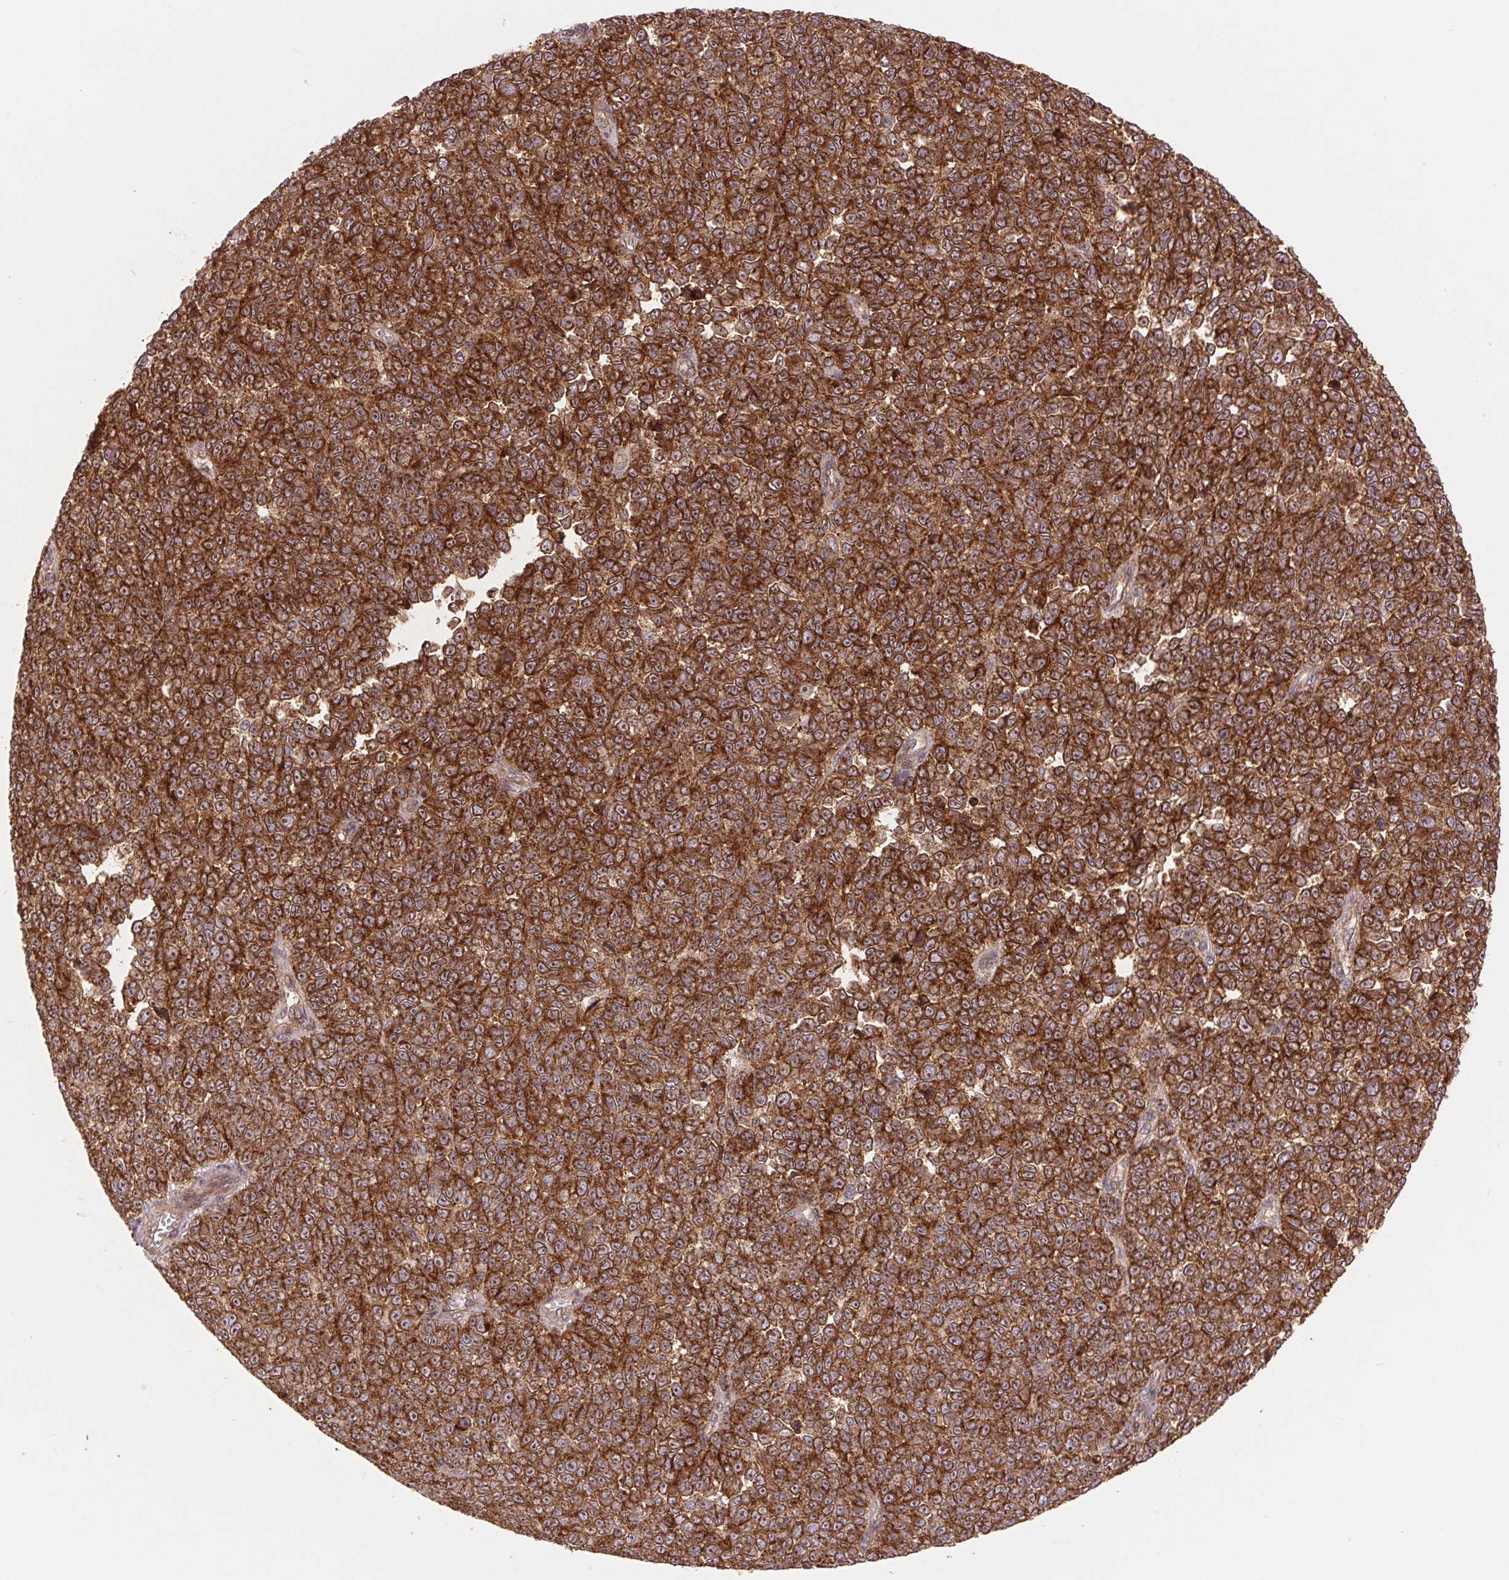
{"staining": {"intensity": "strong", "quantity": ">75%", "location": "cytoplasmic/membranous"}, "tissue": "melanoma", "cell_type": "Tumor cells", "image_type": "cancer", "snomed": [{"axis": "morphology", "description": "Malignant melanoma, NOS"}, {"axis": "topography", "description": "Skin"}], "caption": "This micrograph demonstrates IHC staining of malignant melanoma, with high strong cytoplasmic/membranous staining in about >75% of tumor cells.", "gene": "CHMP4B", "patient": {"sex": "female", "age": 95}}